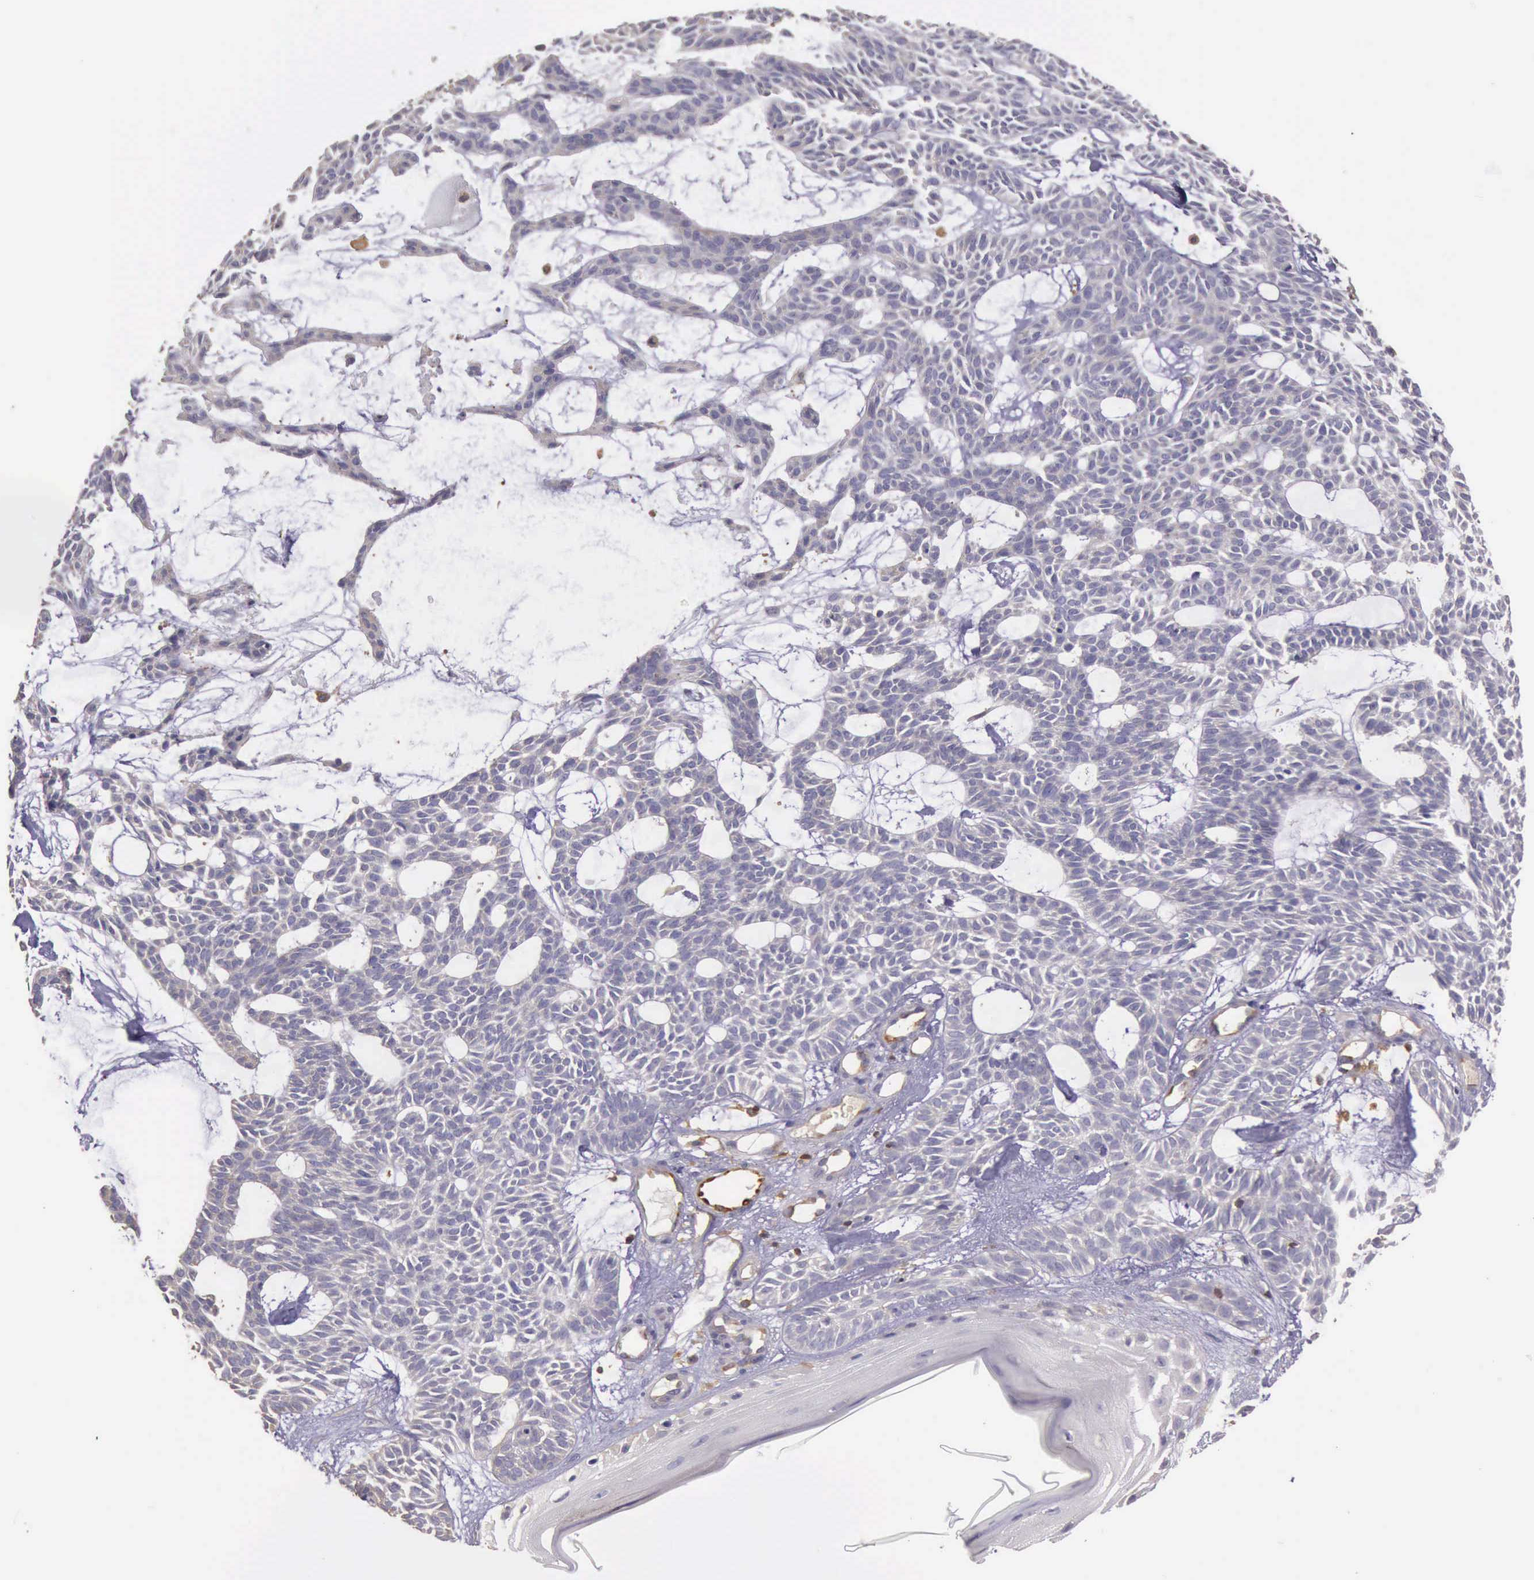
{"staining": {"intensity": "negative", "quantity": "none", "location": "none"}, "tissue": "skin cancer", "cell_type": "Tumor cells", "image_type": "cancer", "snomed": [{"axis": "morphology", "description": "Basal cell carcinoma"}, {"axis": "topography", "description": "Skin"}], "caption": "DAB (3,3'-diaminobenzidine) immunohistochemical staining of skin cancer (basal cell carcinoma) exhibits no significant positivity in tumor cells.", "gene": "ARHGAP4", "patient": {"sex": "male", "age": 75}}